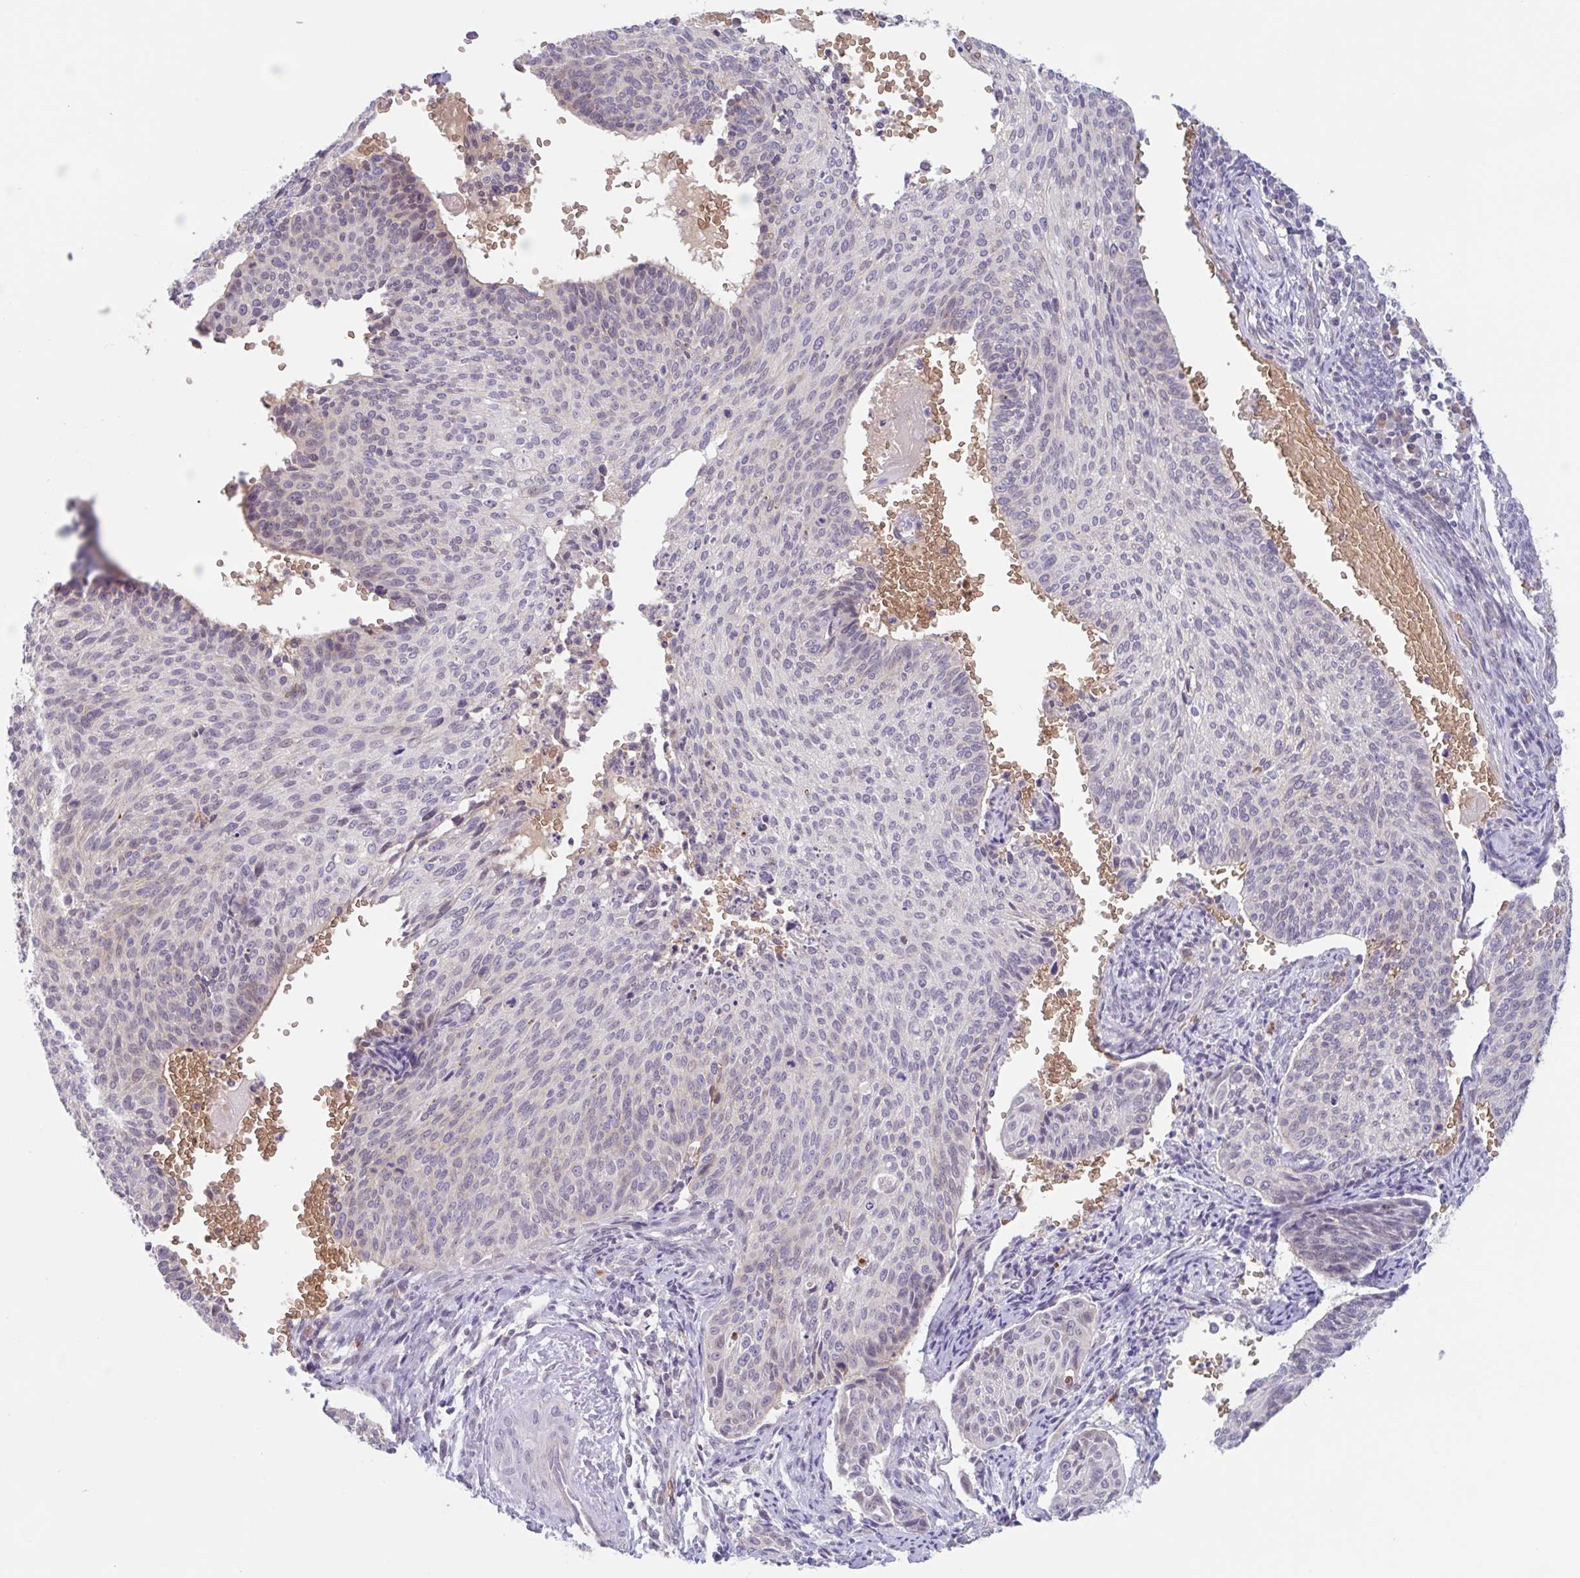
{"staining": {"intensity": "negative", "quantity": "none", "location": "none"}, "tissue": "cervical cancer", "cell_type": "Tumor cells", "image_type": "cancer", "snomed": [{"axis": "morphology", "description": "Squamous cell carcinoma, NOS"}, {"axis": "topography", "description": "Cervix"}], "caption": "The photomicrograph exhibits no staining of tumor cells in cervical squamous cell carcinoma.", "gene": "RHAG", "patient": {"sex": "female", "age": 70}}